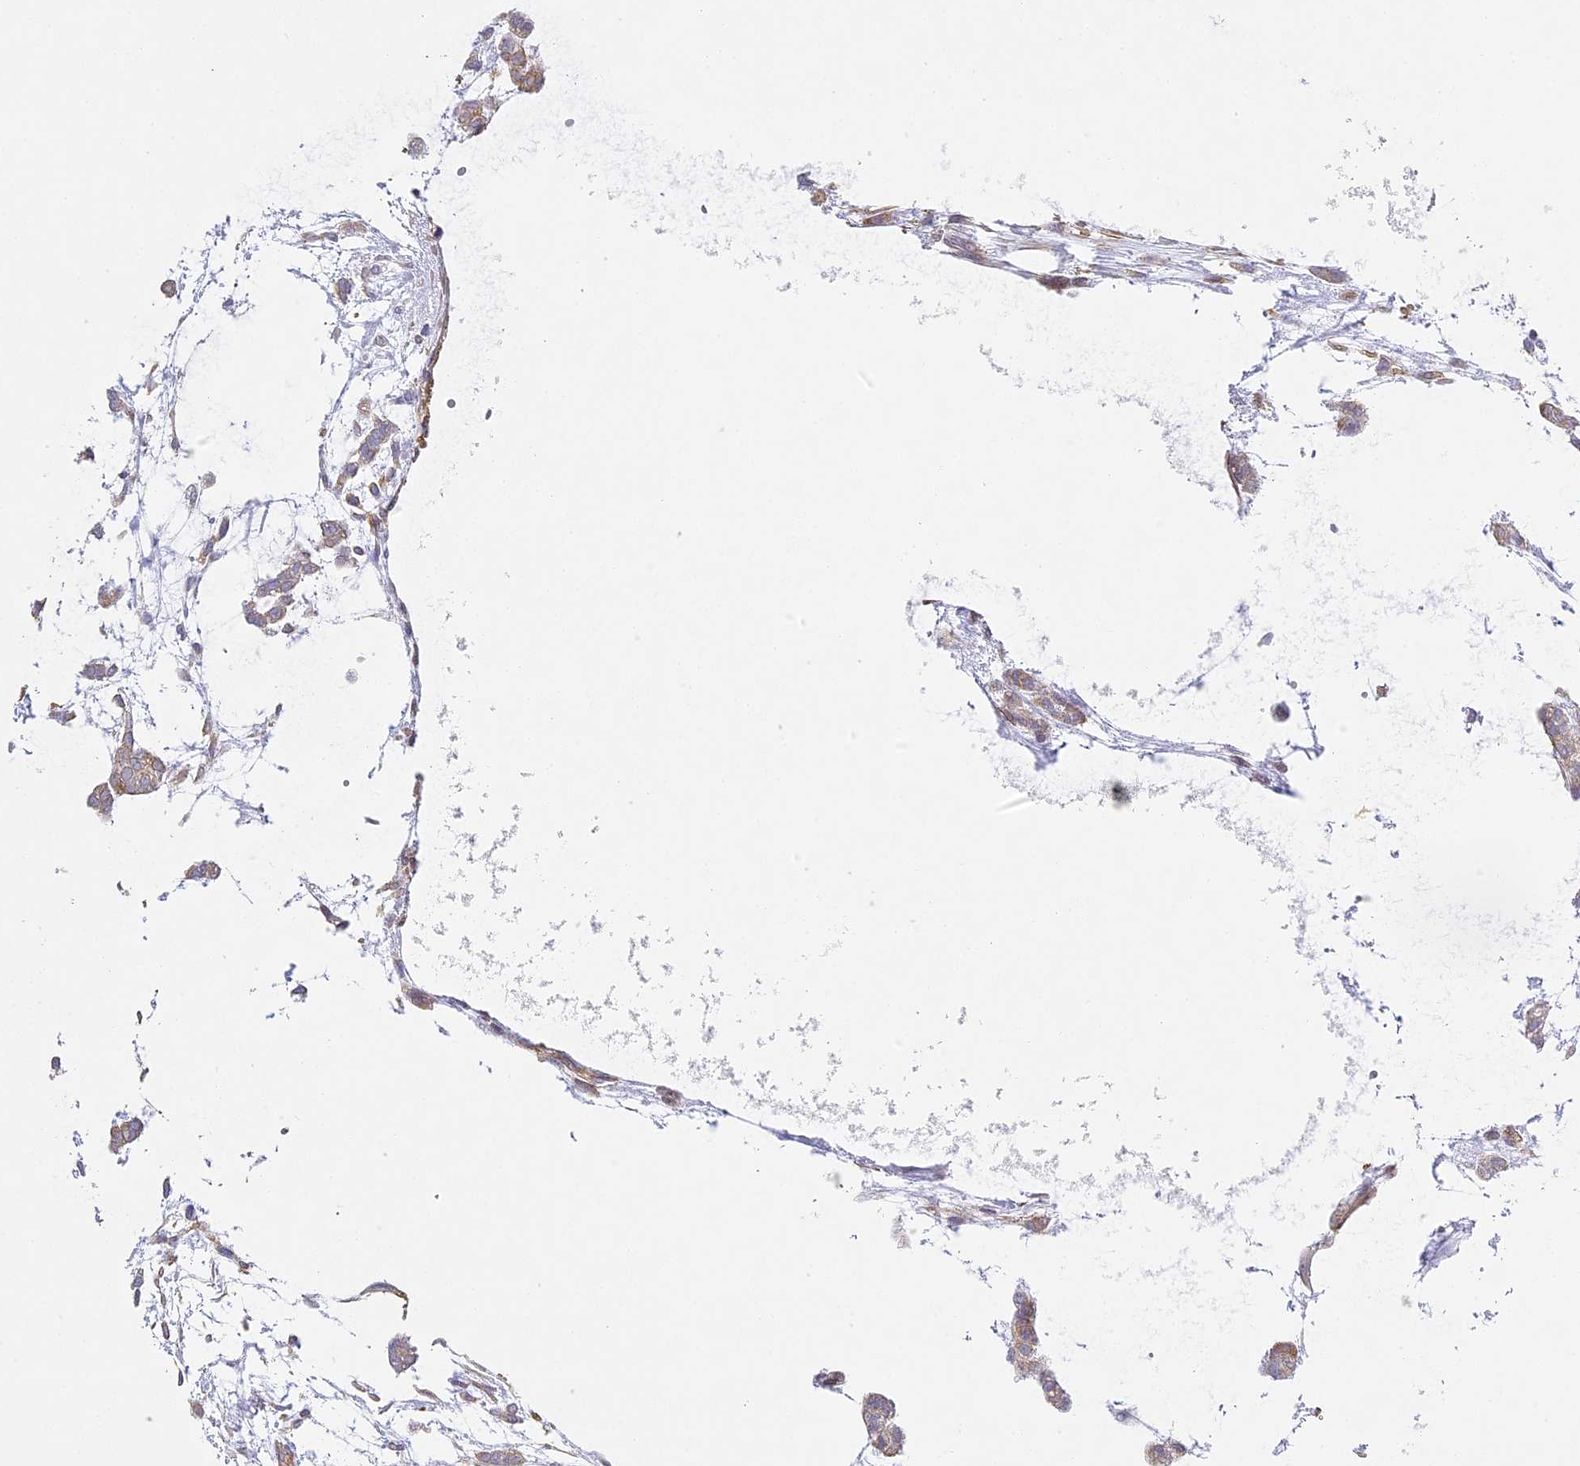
{"staining": {"intensity": "weak", "quantity": "25%-75%", "location": "cytoplasmic/membranous"}, "tissue": "head and neck cancer", "cell_type": "Tumor cells", "image_type": "cancer", "snomed": [{"axis": "morphology", "description": "Adenocarcinoma, NOS"}, {"axis": "morphology", "description": "Adenoma, NOS"}, {"axis": "topography", "description": "Head-Neck"}], "caption": "Head and neck cancer (adenoma) stained for a protein (brown) displays weak cytoplasmic/membranous positive expression in about 25%-75% of tumor cells.", "gene": "MED28", "patient": {"sex": "female", "age": 55}}